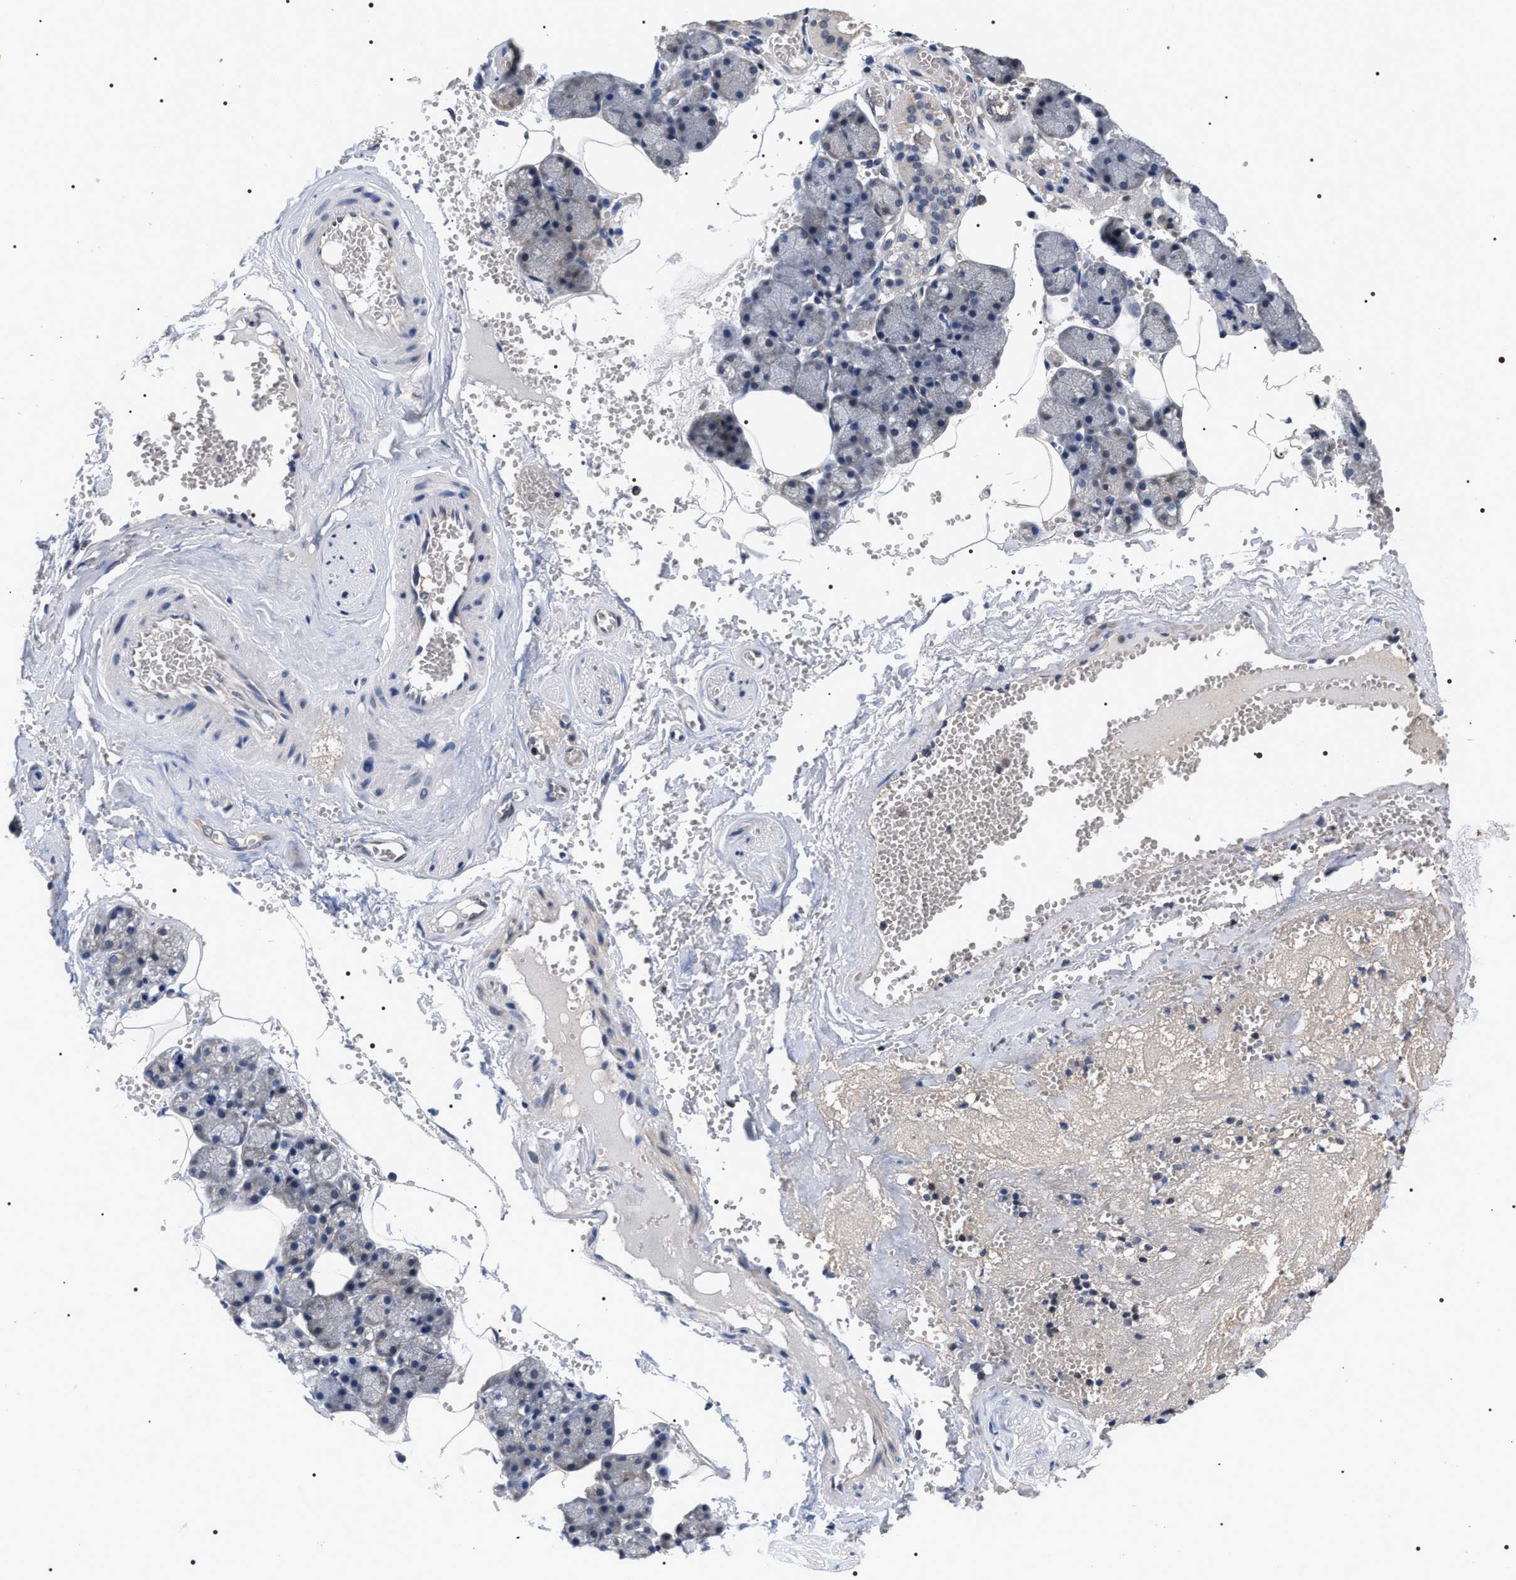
{"staining": {"intensity": "weak", "quantity": "<25%", "location": "cytoplasmic/membranous"}, "tissue": "salivary gland", "cell_type": "Glandular cells", "image_type": "normal", "snomed": [{"axis": "morphology", "description": "Normal tissue, NOS"}, {"axis": "topography", "description": "Salivary gland"}], "caption": "Immunohistochemical staining of benign human salivary gland reveals no significant expression in glandular cells. (DAB IHC visualized using brightfield microscopy, high magnification).", "gene": "UPF3A", "patient": {"sex": "male", "age": 62}}